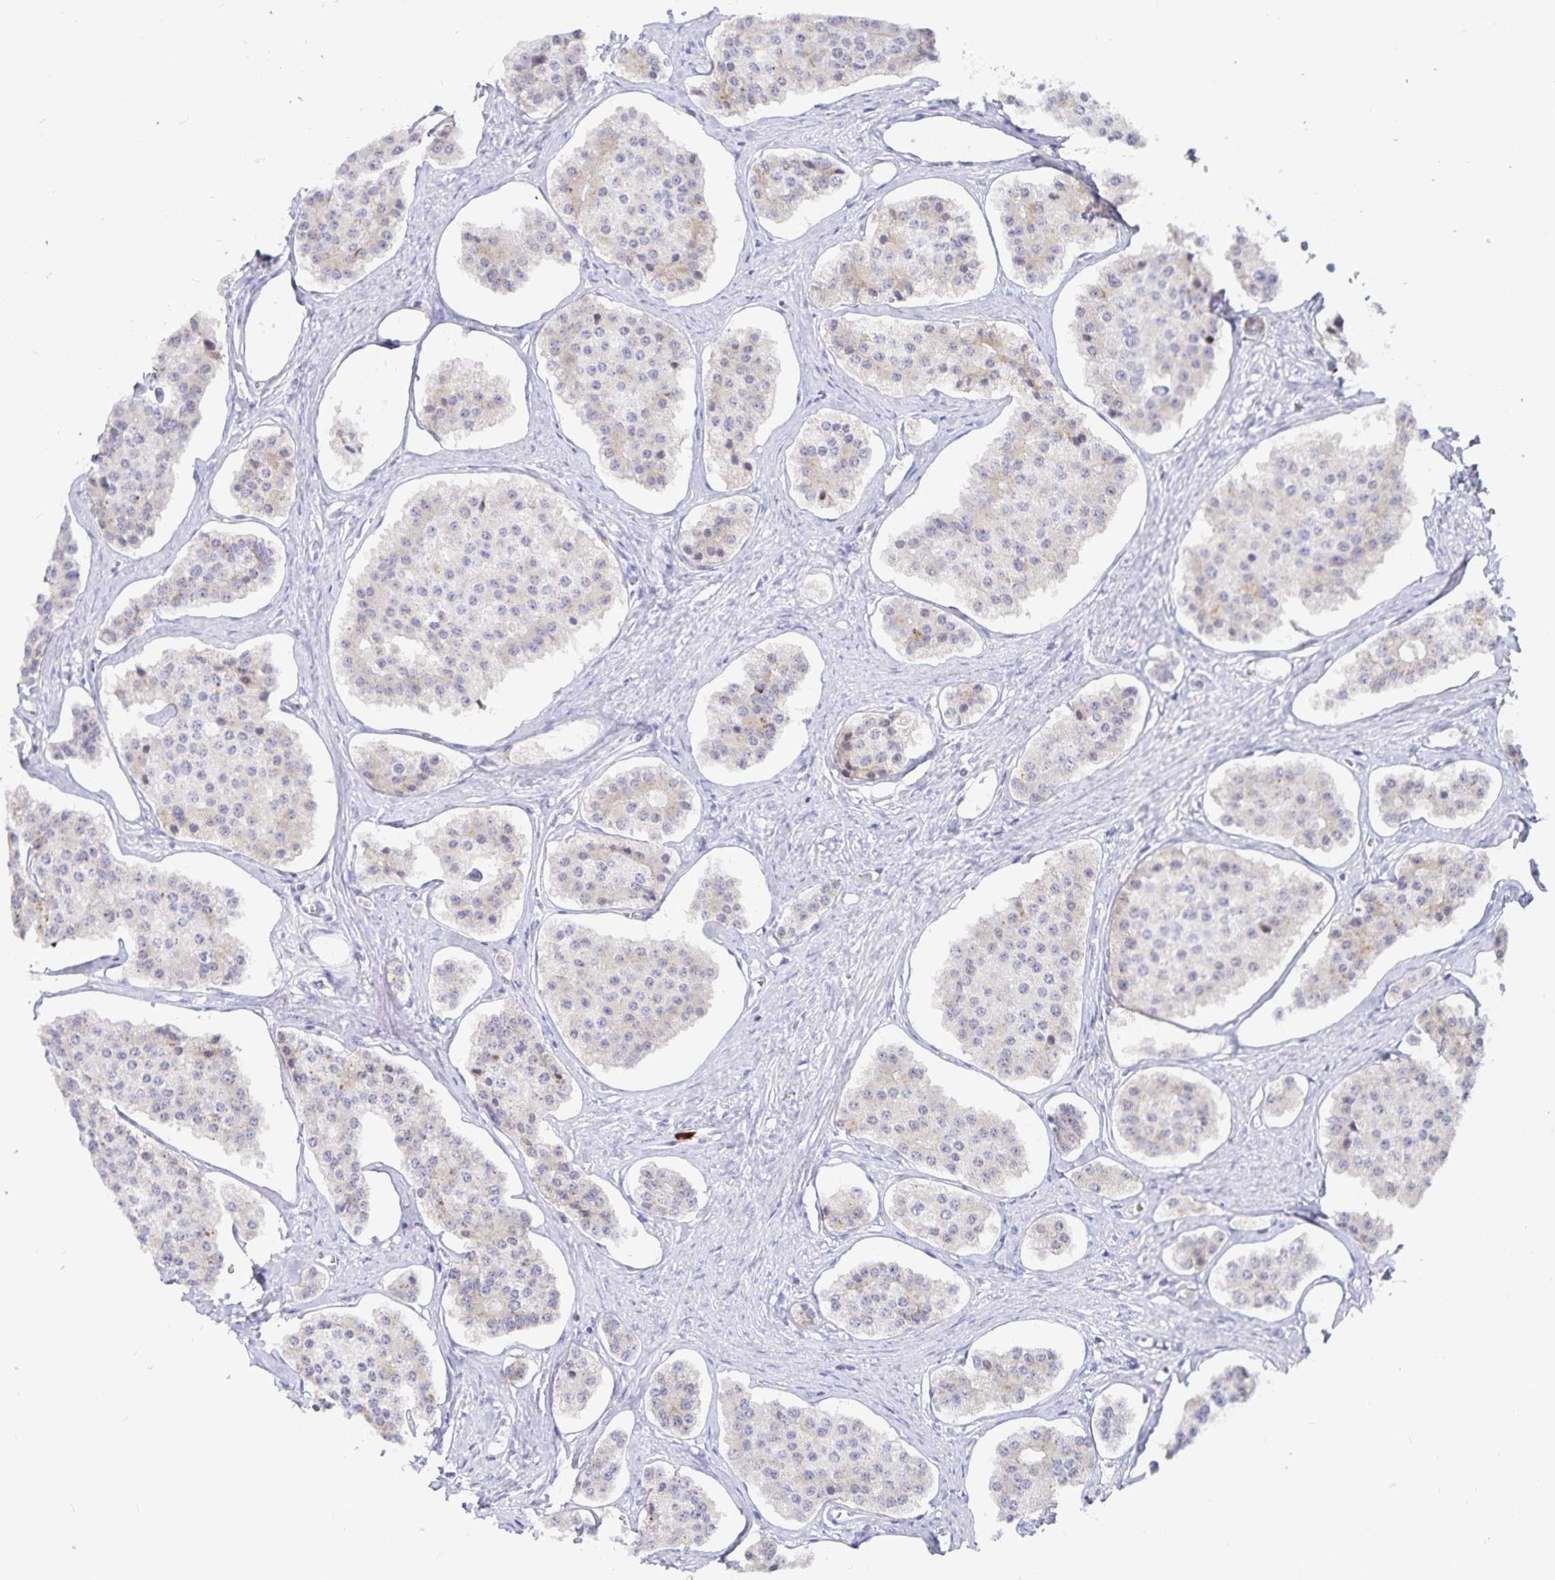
{"staining": {"intensity": "weak", "quantity": "<25%", "location": "cytoplasmic/membranous"}, "tissue": "carcinoid", "cell_type": "Tumor cells", "image_type": "cancer", "snomed": [{"axis": "morphology", "description": "Carcinoid, malignant, NOS"}, {"axis": "topography", "description": "Small intestine"}], "caption": "Protein analysis of malignant carcinoid demonstrates no significant staining in tumor cells. (Brightfield microscopy of DAB IHC at high magnification).", "gene": "PKHD1", "patient": {"sex": "female", "age": 65}}